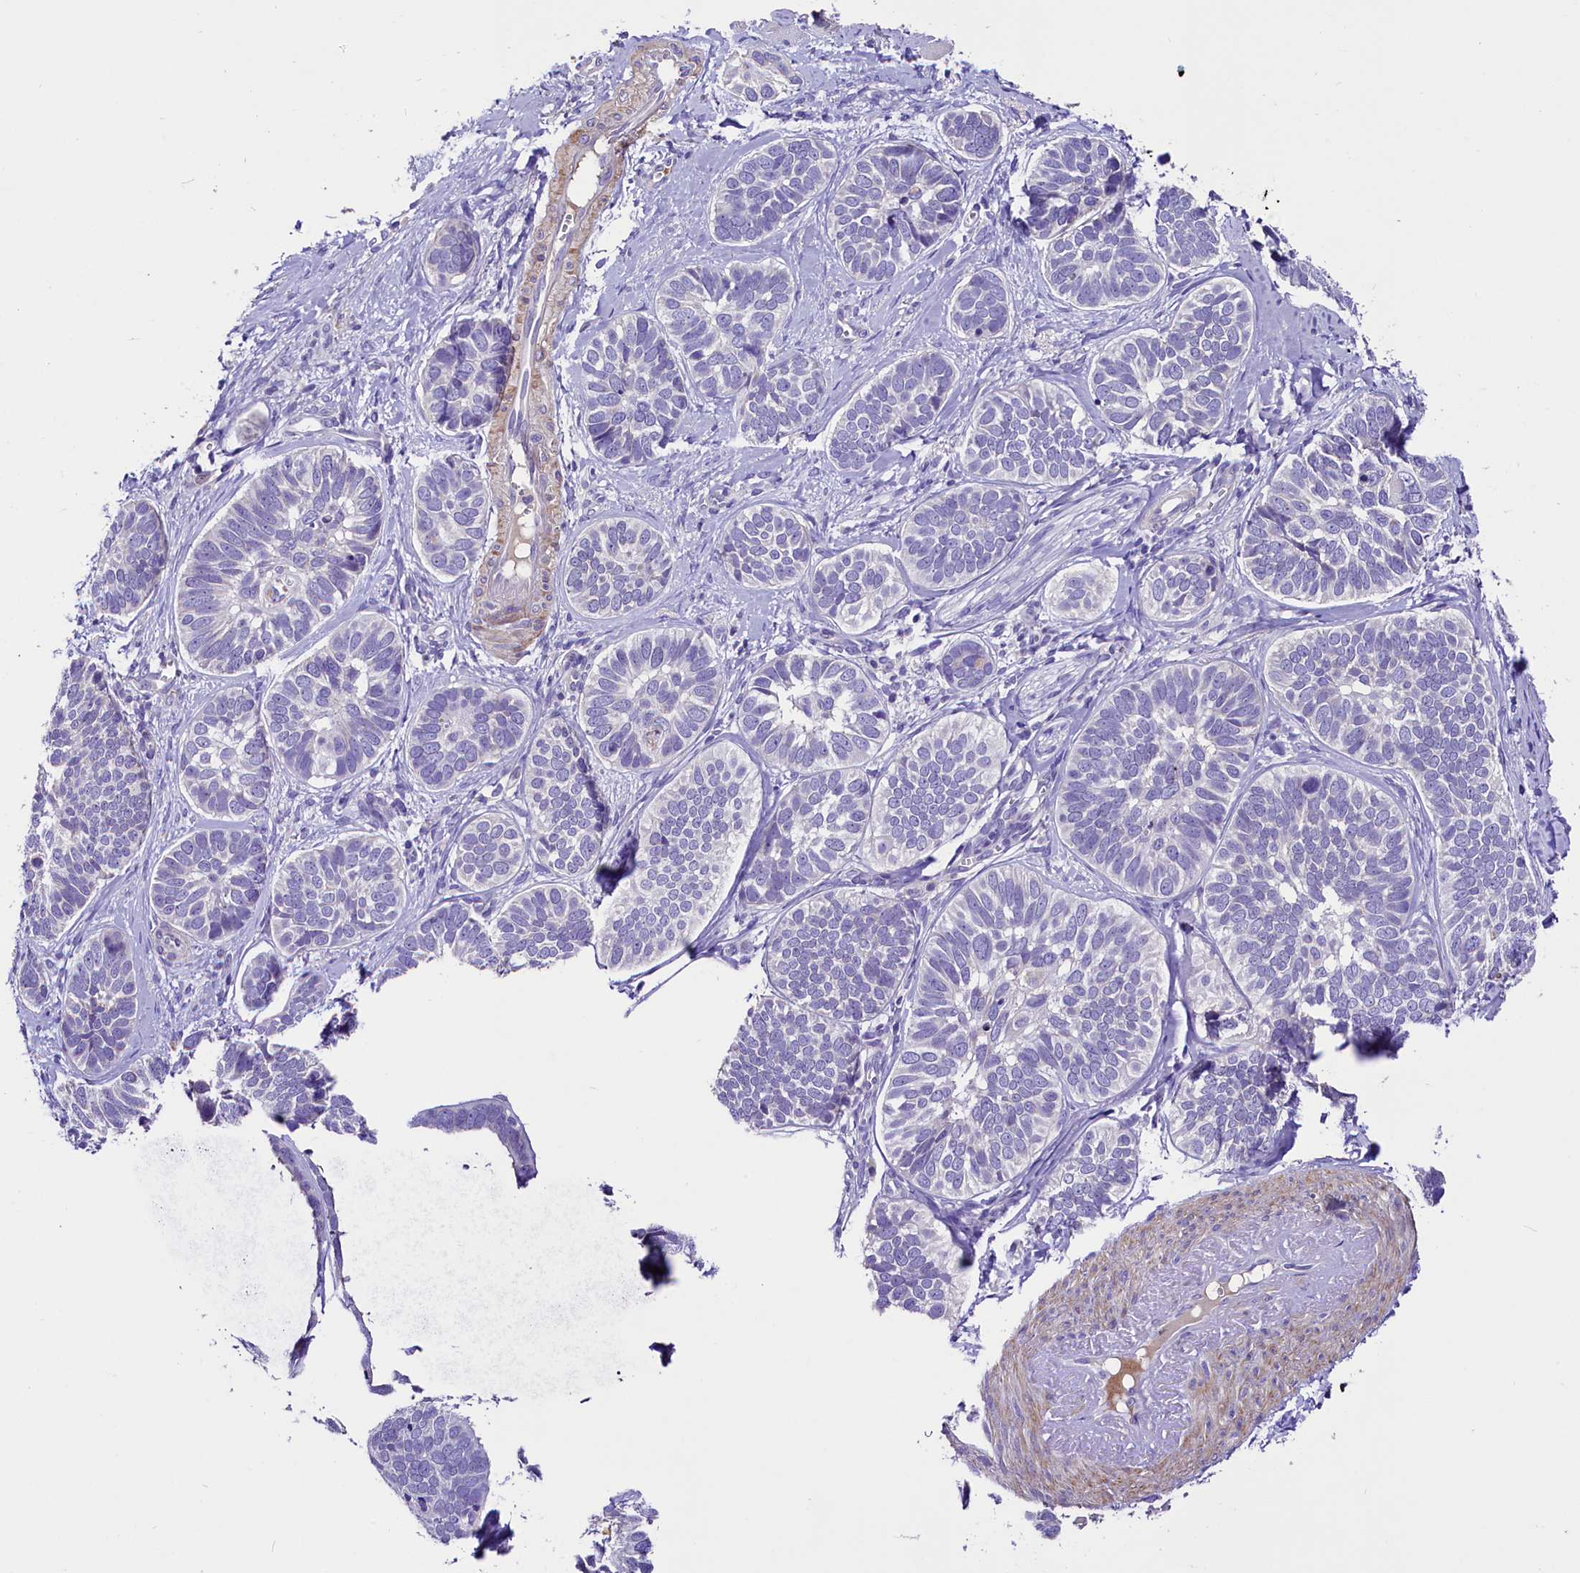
{"staining": {"intensity": "negative", "quantity": "none", "location": "none"}, "tissue": "skin cancer", "cell_type": "Tumor cells", "image_type": "cancer", "snomed": [{"axis": "morphology", "description": "Basal cell carcinoma"}, {"axis": "topography", "description": "Skin"}], "caption": "Protein analysis of basal cell carcinoma (skin) shows no significant expression in tumor cells.", "gene": "MEX3B", "patient": {"sex": "male", "age": 62}}